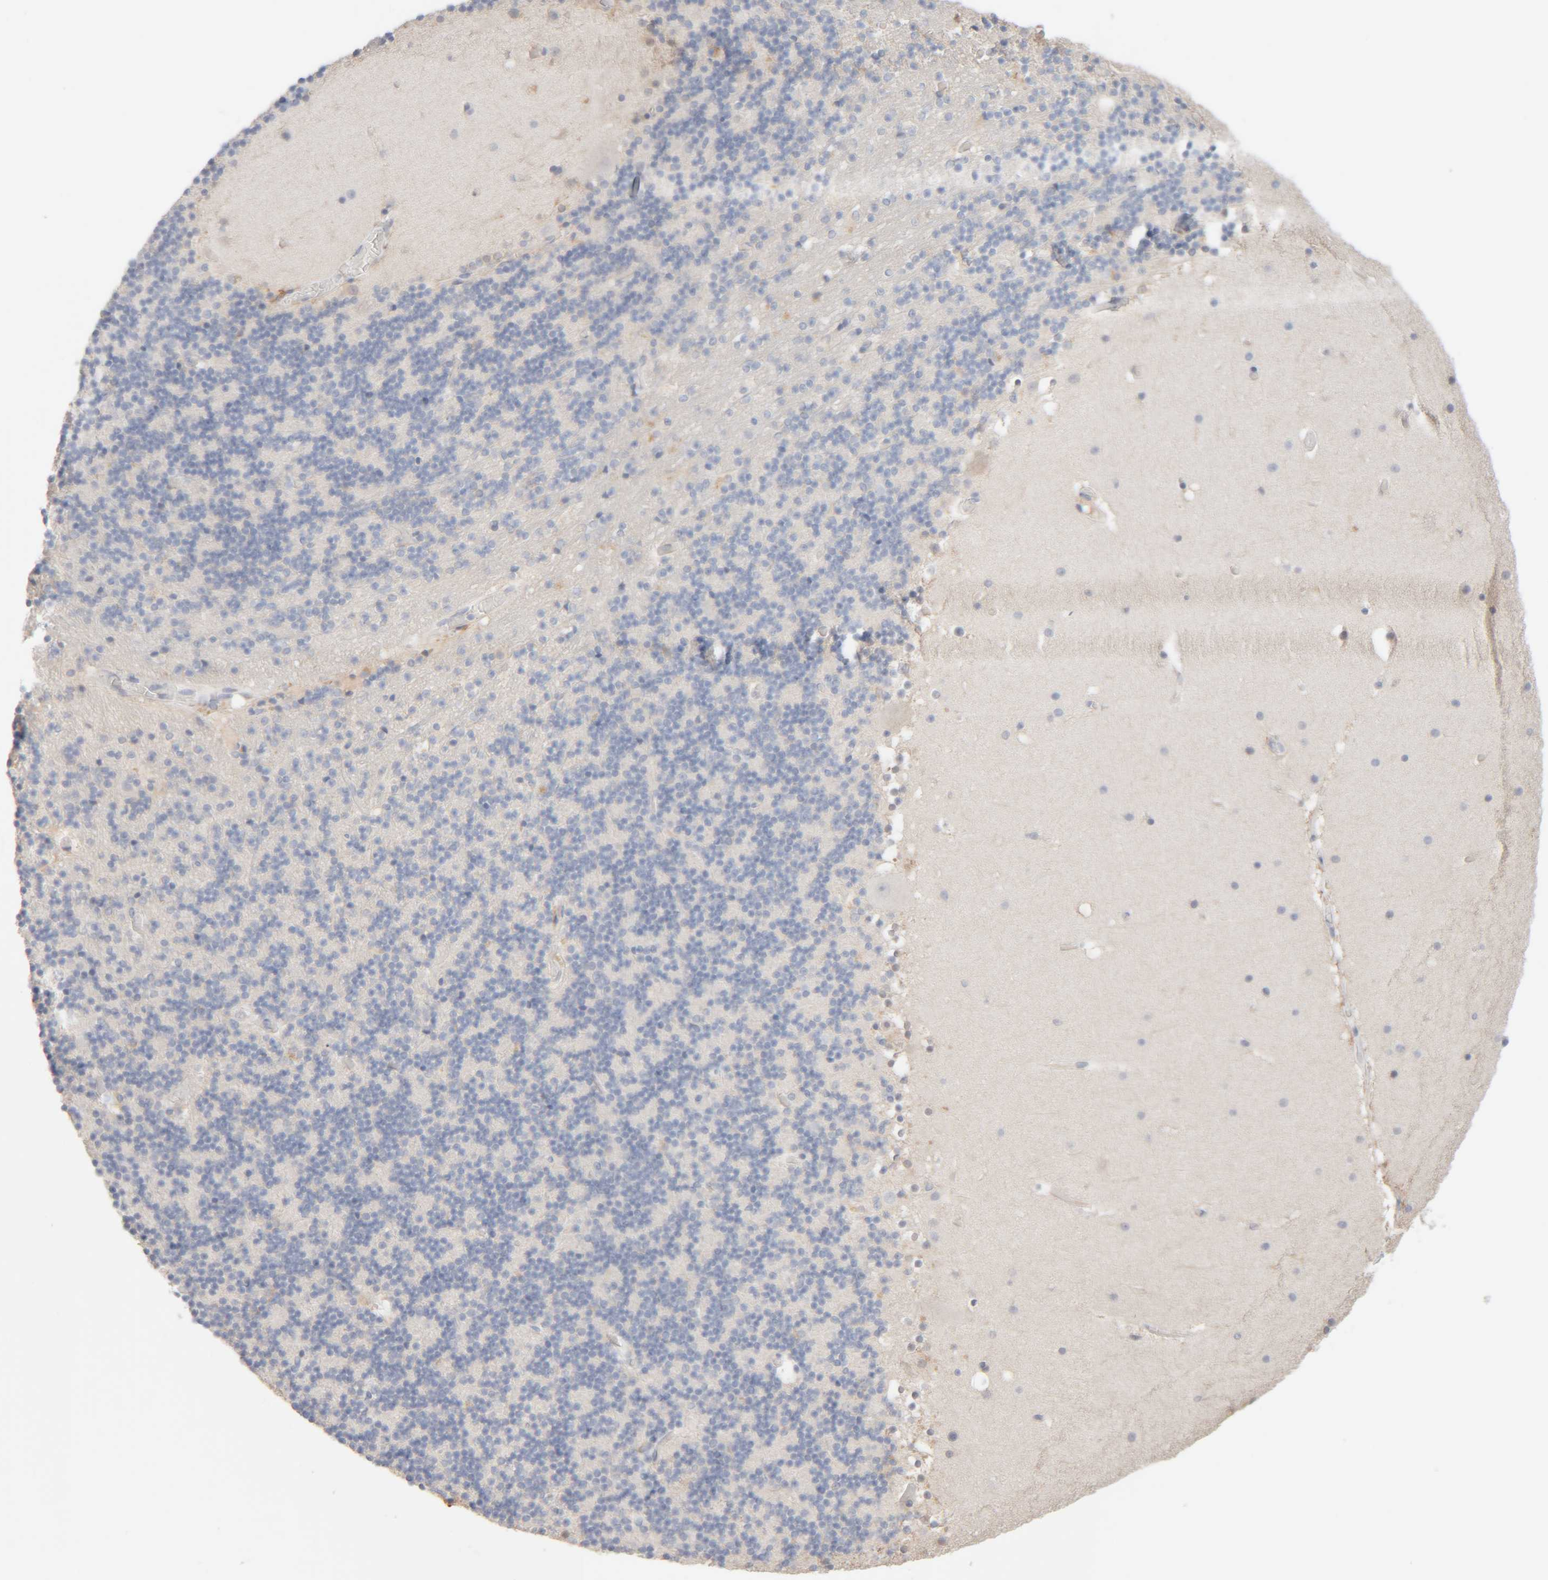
{"staining": {"intensity": "negative", "quantity": "none", "location": "none"}, "tissue": "cerebellum", "cell_type": "Cells in granular layer", "image_type": "normal", "snomed": [{"axis": "morphology", "description": "Normal tissue, NOS"}, {"axis": "topography", "description": "Cerebellum"}], "caption": "Immunohistochemistry micrograph of unremarkable cerebellum: human cerebellum stained with DAB shows no significant protein expression in cells in granular layer.", "gene": "RIDA", "patient": {"sex": "male", "age": 57}}